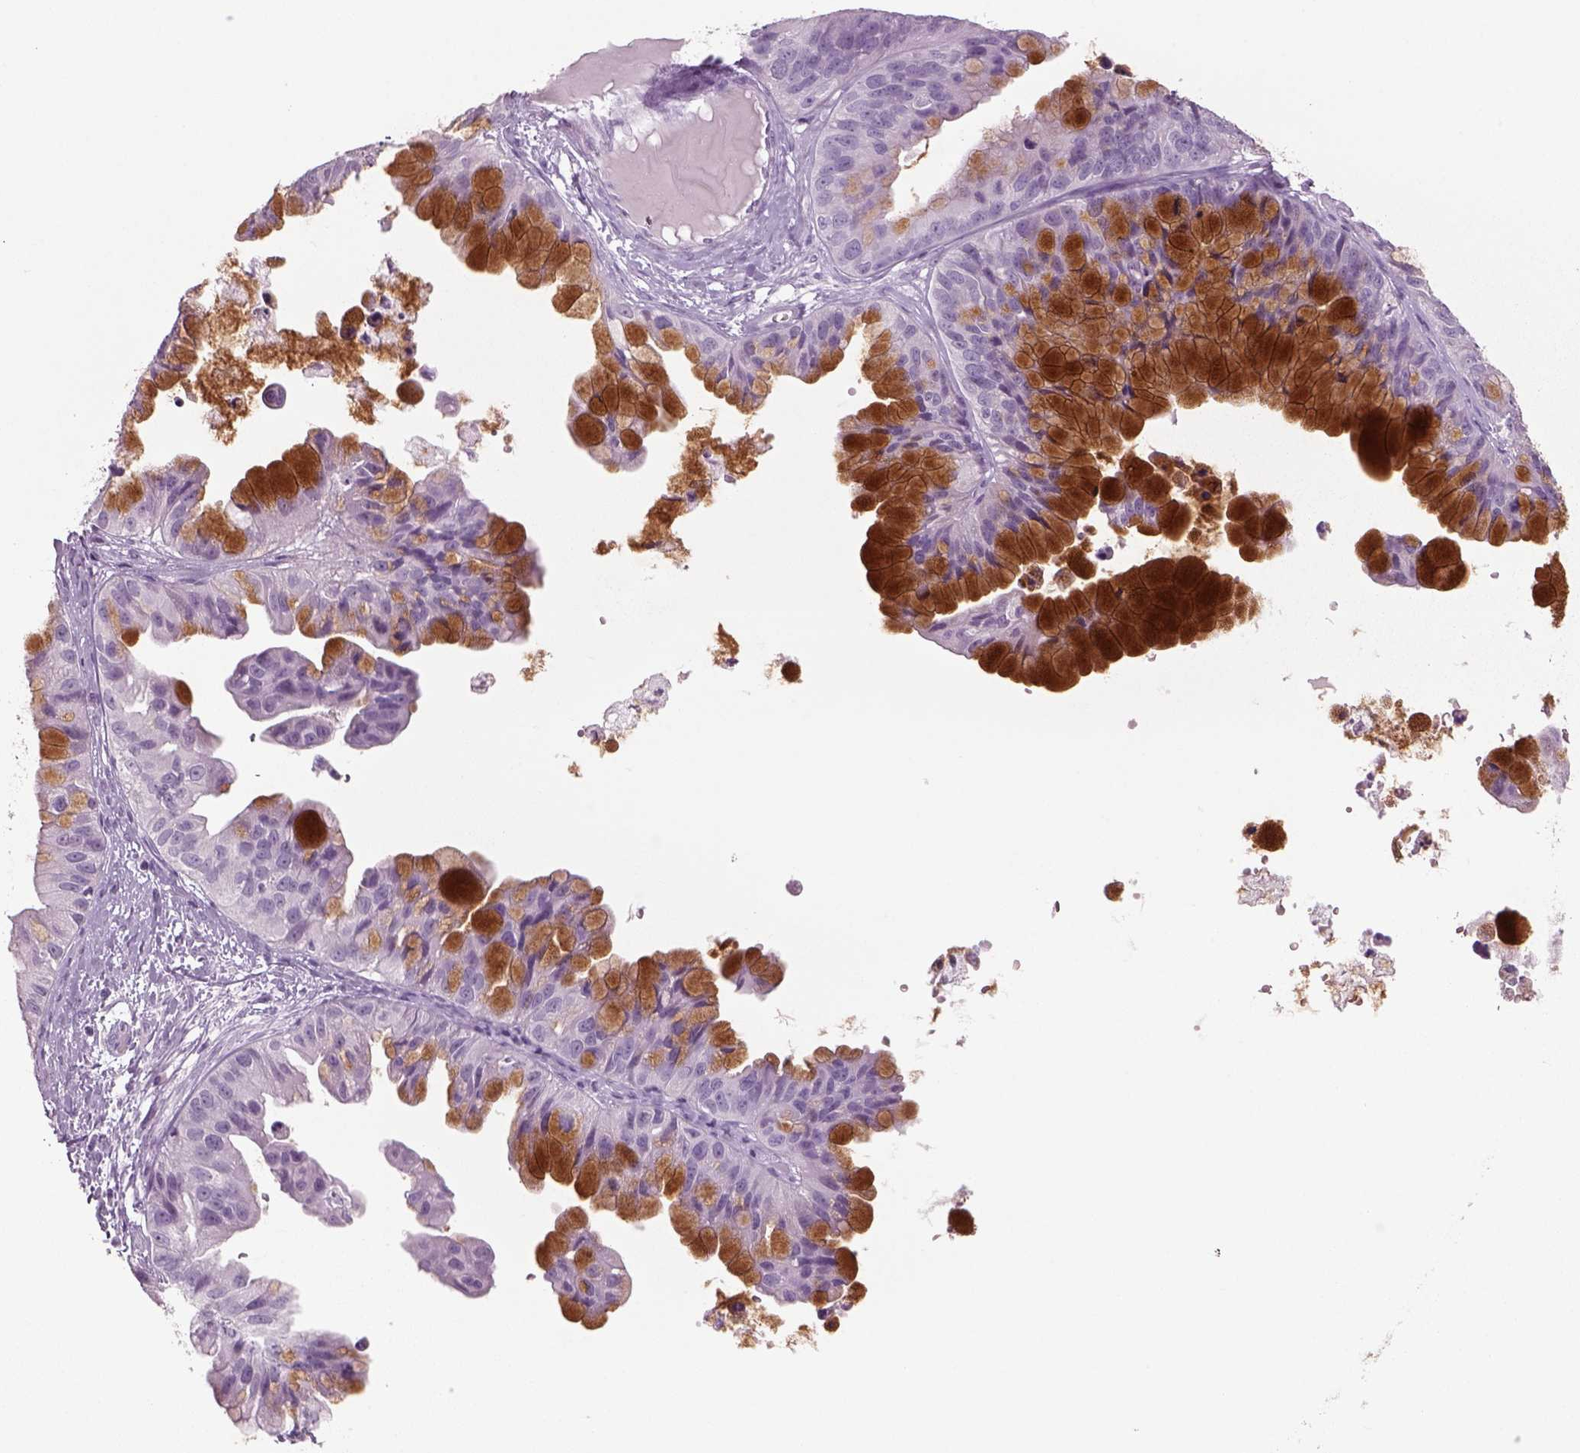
{"staining": {"intensity": "strong", "quantity": "<25%", "location": "cytoplasmic/membranous"}, "tissue": "ovarian cancer", "cell_type": "Tumor cells", "image_type": "cancer", "snomed": [{"axis": "morphology", "description": "Cystadenocarcinoma, mucinous, NOS"}, {"axis": "topography", "description": "Ovary"}], "caption": "Immunohistochemical staining of ovarian cancer demonstrates medium levels of strong cytoplasmic/membranous protein staining in approximately <25% of tumor cells. (DAB IHC with brightfield microscopy, high magnification).", "gene": "SLC6A2", "patient": {"sex": "female", "age": 76}}